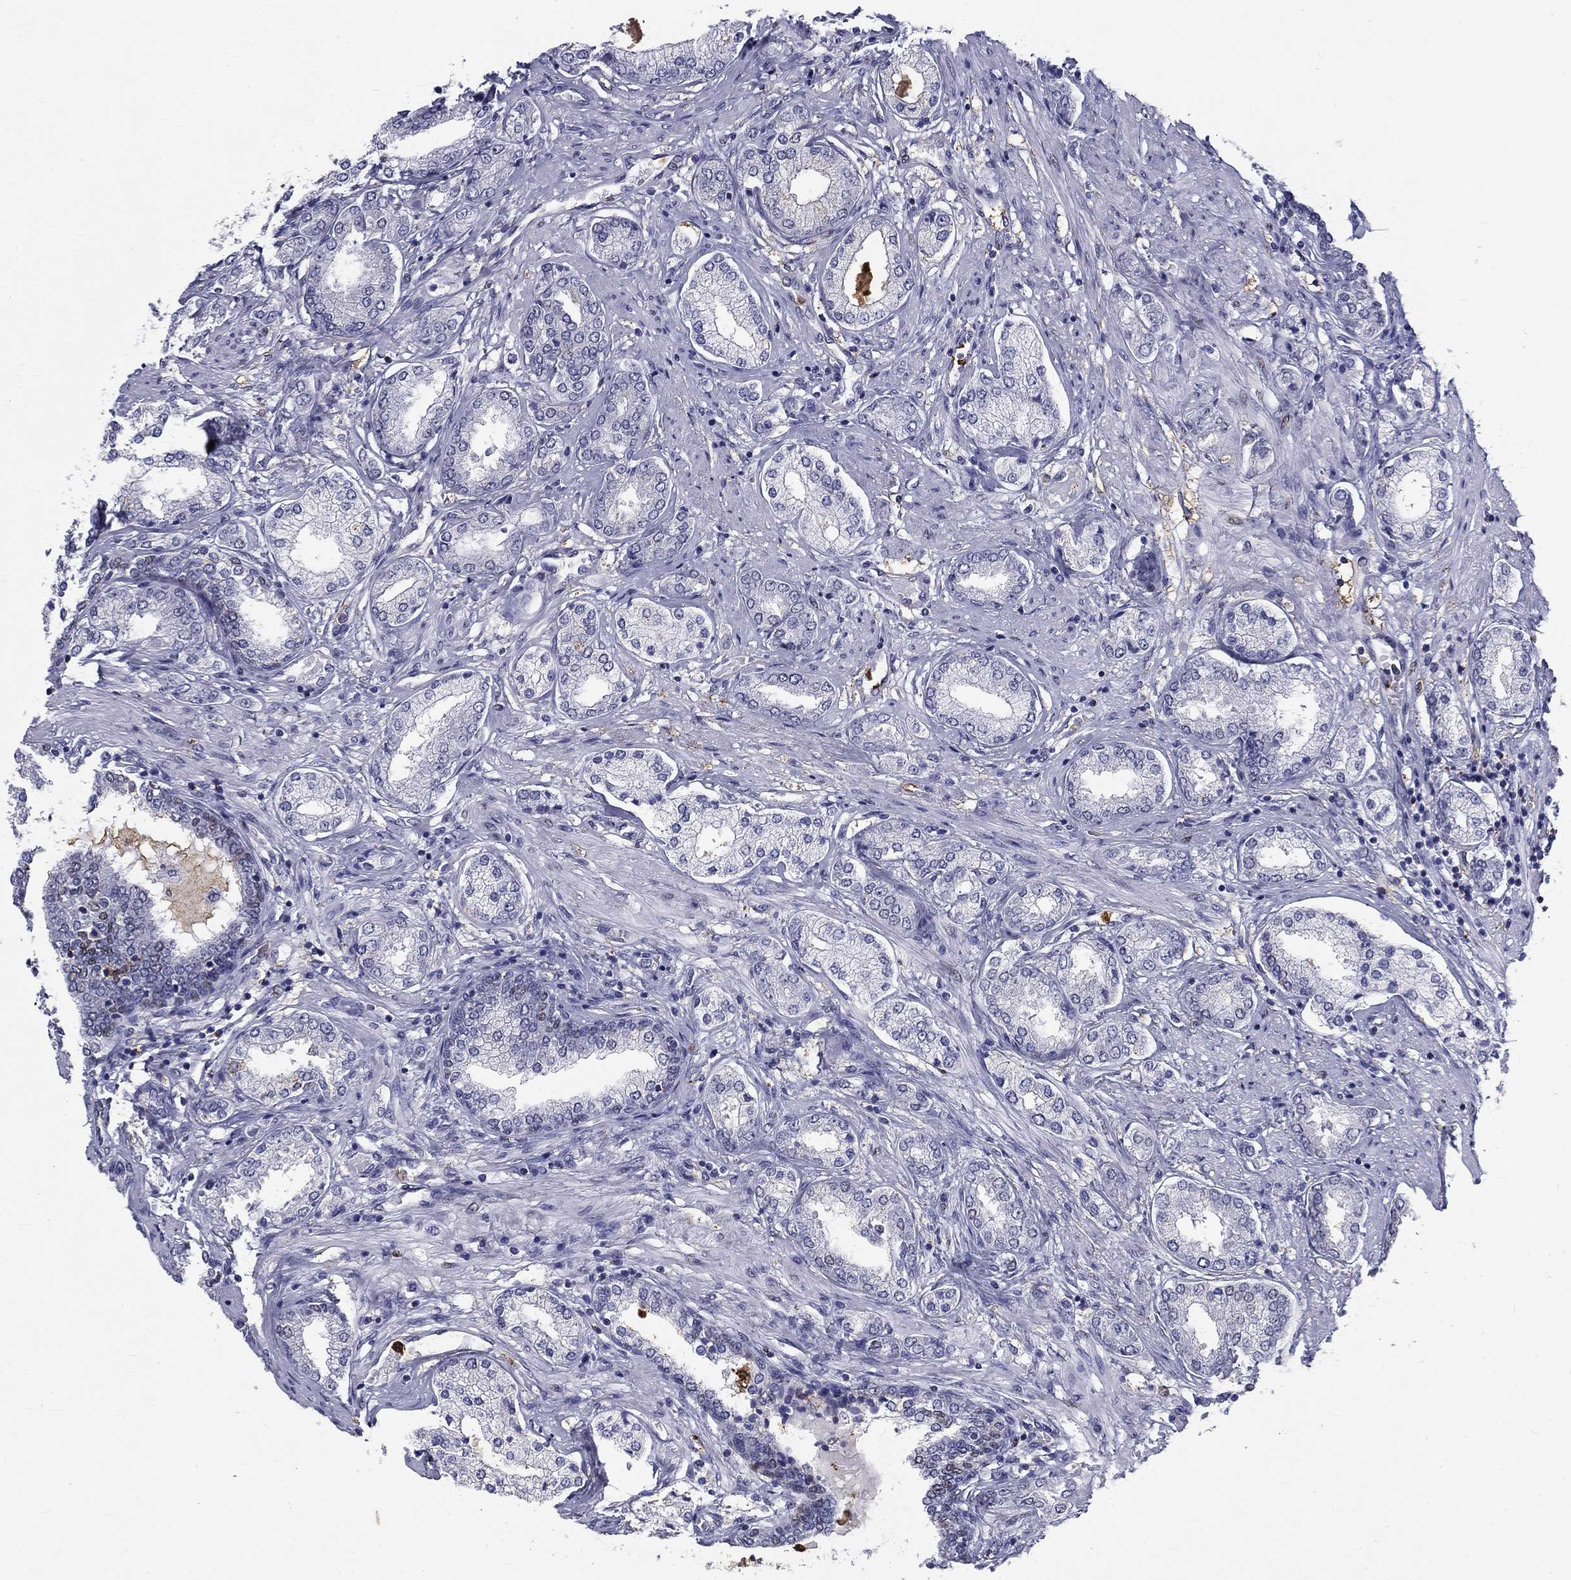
{"staining": {"intensity": "negative", "quantity": "none", "location": "none"}, "tissue": "prostate cancer", "cell_type": "Tumor cells", "image_type": "cancer", "snomed": [{"axis": "morphology", "description": "Adenocarcinoma, NOS"}, {"axis": "topography", "description": "Prostate"}], "caption": "High magnification brightfield microscopy of prostate cancer stained with DAB (brown) and counterstained with hematoxylin (blue): tumor cells show no significant staining. The staining was performed using DAB (3,3'-diaminobenzidine) to visualize the protein expression in brown, while the nuclei were stained in blue with hematoxylin (Magnification: 20x).", "gene": "IGSF8", "patient": {"sex": "male", "age": 63}}